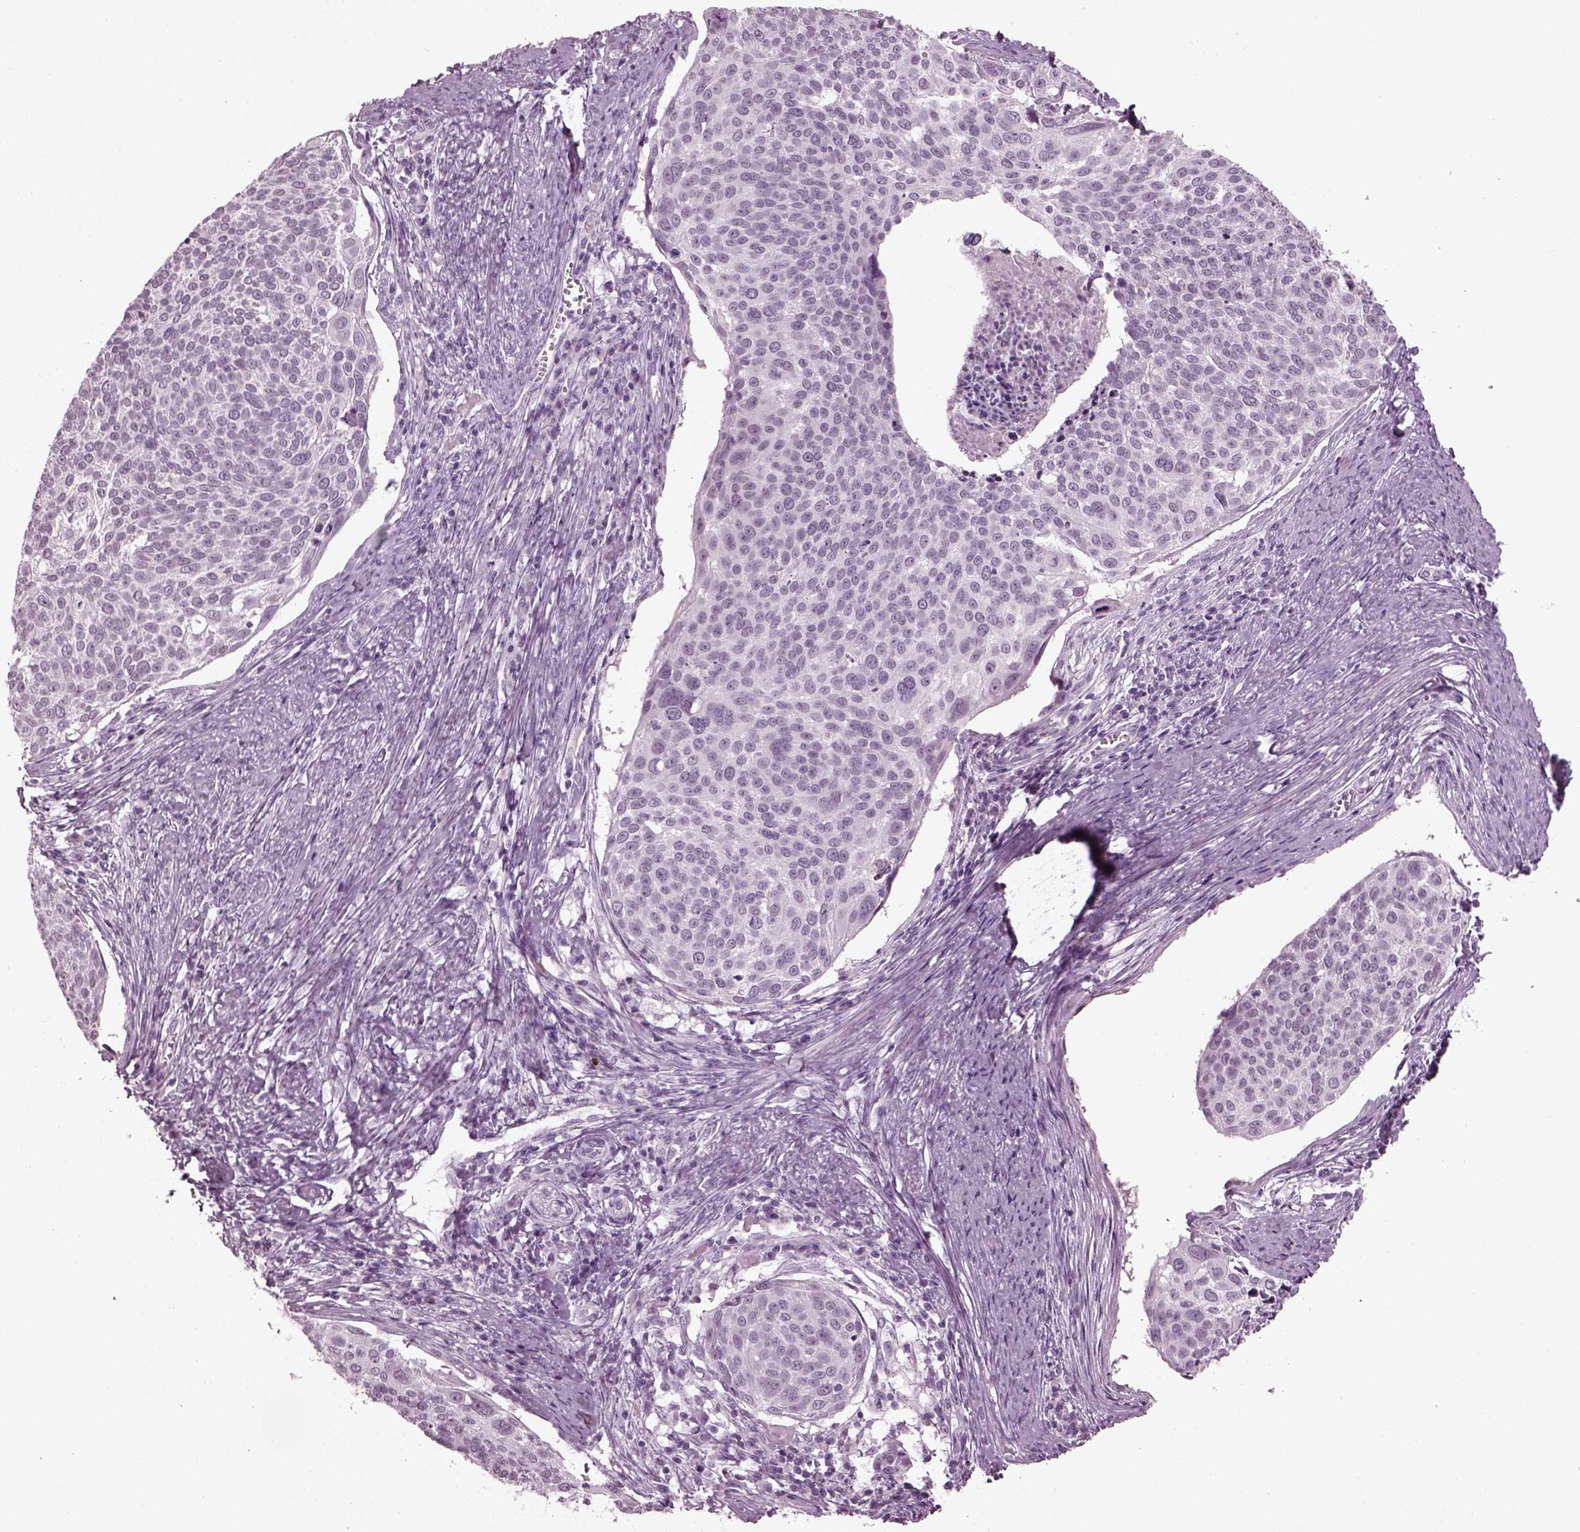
{"staining": {"intensity": "negative", "quantity": "none", "location": "none"}, "tissue": "cervical cancer", "cell_type": "Tumor cells", "image_type": "cancer", "snomed": [{"axis": "morphology", "description": "Squamous cell carcinoma, NOS"}, {"axis": "topography", "description": "Cervix"}], "caption": "This is an IHC photomicrograph of squamous cell carcinoma (cervical). There is no staining in tumor cells.", "gene": "SLC6A17", "patient": {"sex": "female", "age": 39}}